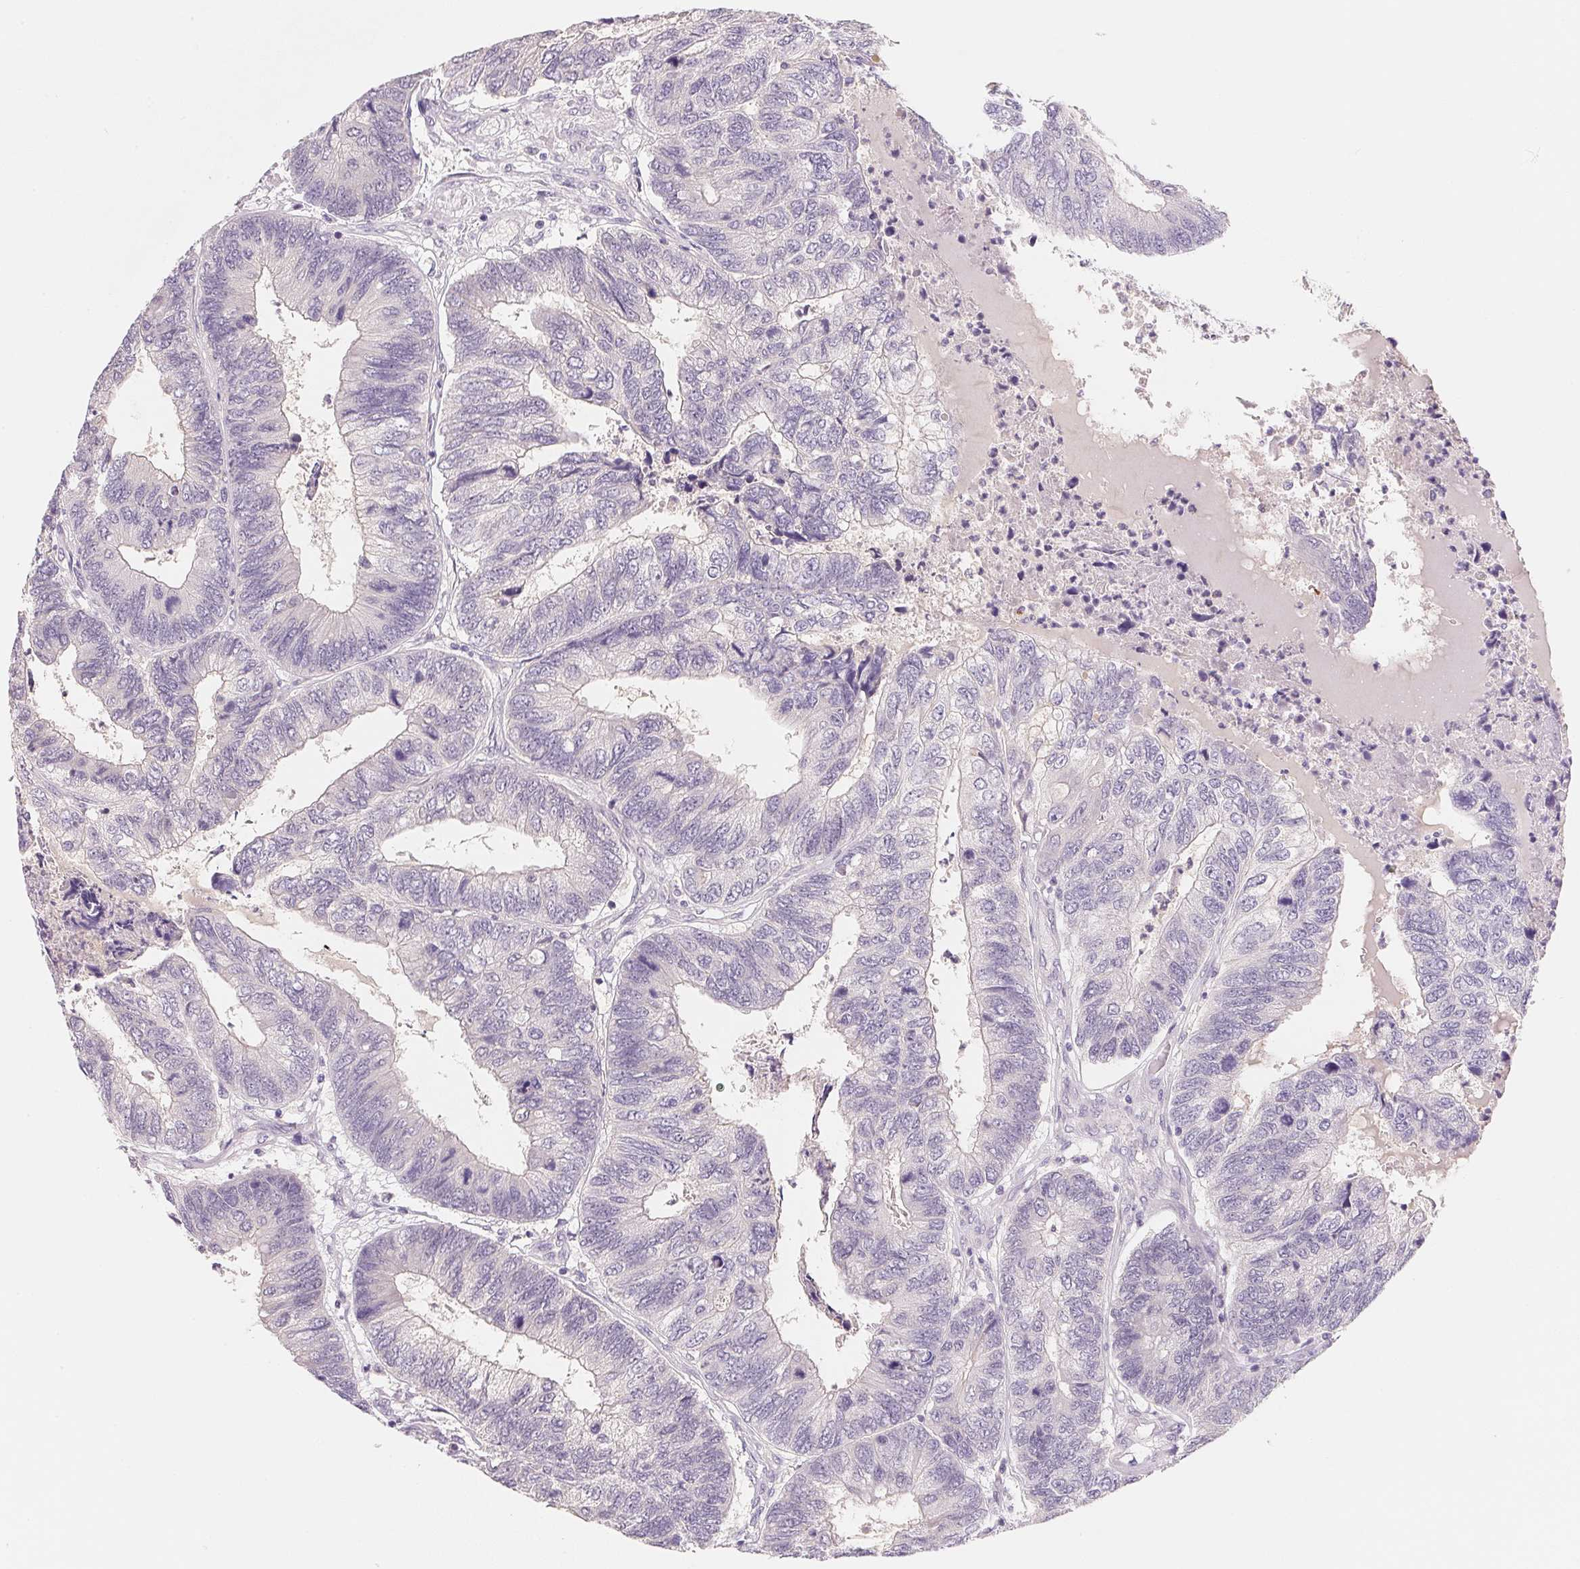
{"staining": {"intensity": "negative", "quantity": "none", "location": "none"}, "tissue": "colorectal cancer", "cell_type": "Tumor cells", "image_type": "cancer", "snomed": [{"axis": "morphology", "description": "Adenocarcinoma, NOS"}, {"axis": "topography", "description": "Colon"}], "caption": "IHC image of human colorectal adenocarcinoma stained for a protein (brown), which exhibits no expression in tumor cells.", "gene": "MCOLN3", "patient": {"sex": "female", "age": 67}}